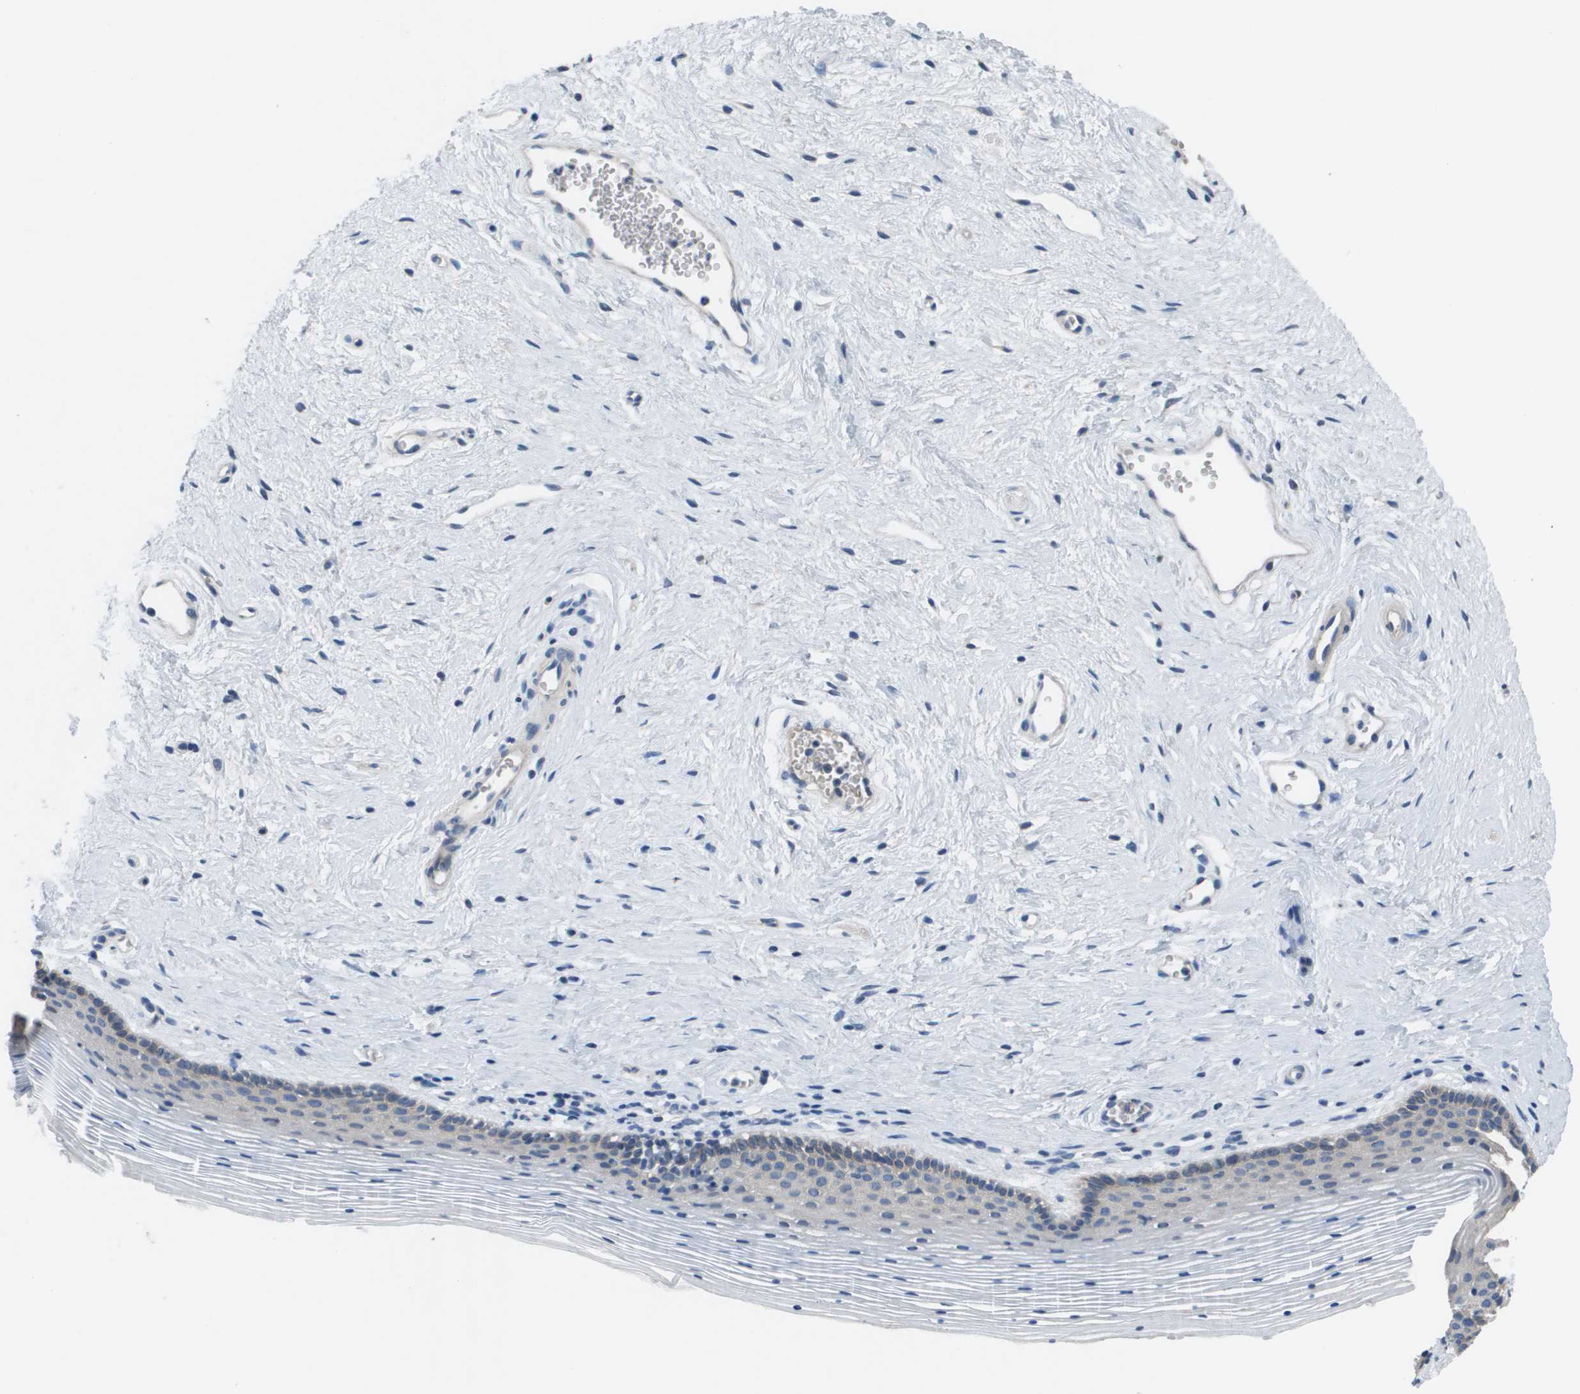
{"staining": {"intensity": "negative", "quantity": "none", "location": "none"}, "tissue": "vagina", "cell_type": "Squamous epithelial cells", "image_type": "normal", "snomed": [{"axis": "morphology", "description": "Normal tissue, NOS"}, {"axis": "topography", "description": "Vagina"}], "caption": "Immunohistochemistry micrograph of benign human vagina stained for a protein (brown), which demonstrates no staining in squamous epithelial cells.", "gene": "NCS1", "patient": {"sex": "female", "age": 32}}